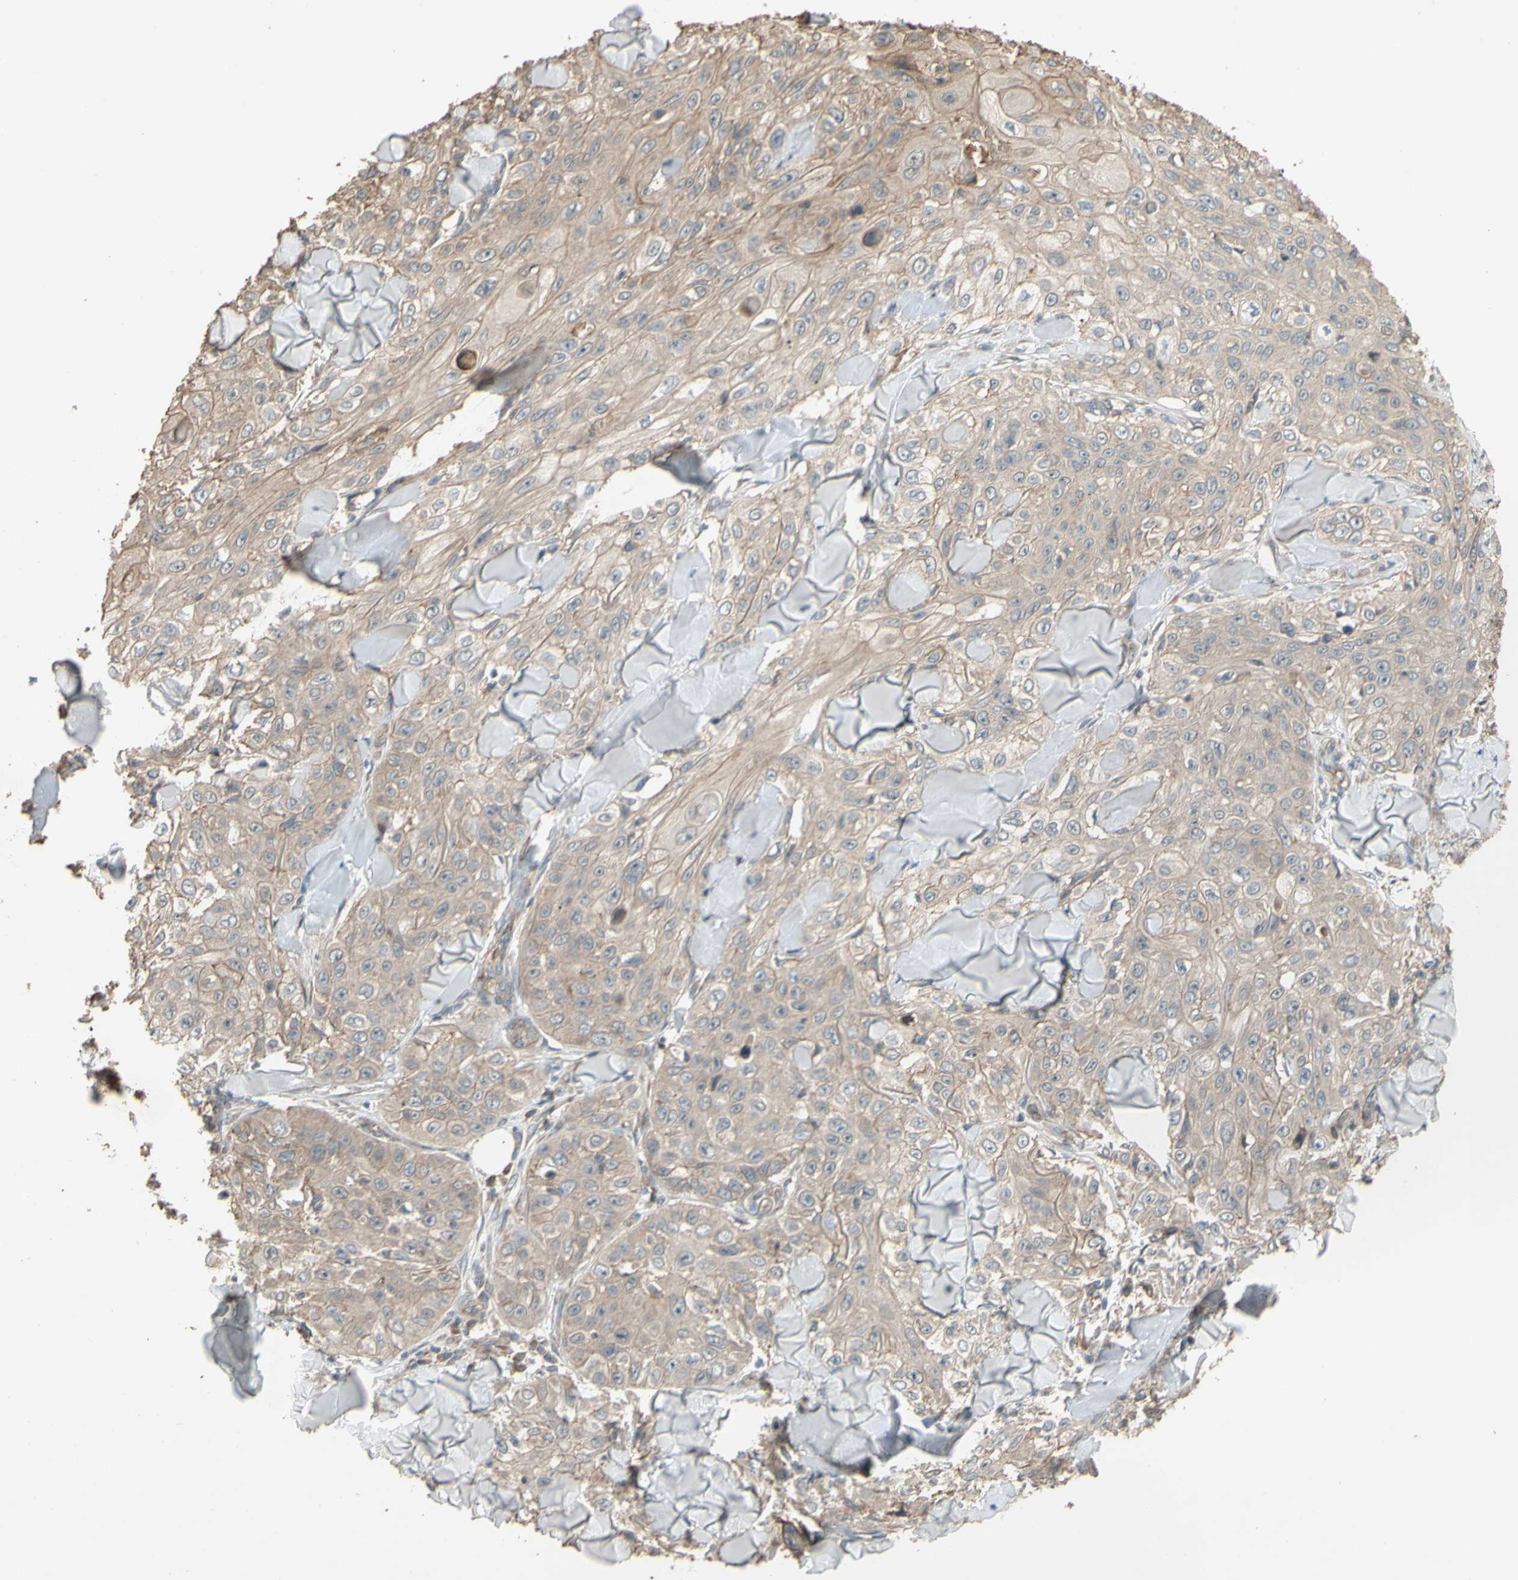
{"staining": {"intensity": "weak", "quantity": ">75%", "location": "cytoplasmic/membranous"}, "tissue": "skin cancer", "cell_type": "Tumor cells", "image_type": "cancer", "snomed": [{"axis": "morphology", "description": "Squamous cell carcinoma, NOS"}, {"axis": "topography", "description": "Skin"}], "caption": "High-magnification brightfield microscopy of skin squamous cell carcinoma stained with DAB (3,3'-diaminobenzidine) (brown) and counterstained with hematoxylin (blue). tumor cells exhibit weak cytoplasmic/membranous staining is present in approximately>75% of cells. The staining was performed using DAB (3,3'-diaminobenzidine), with brown indicating positive protein expression. Nuclei are stained blue with hematoxylin.", "gene": "SHROOM4", "patient": {"sex": "male", "age": 86}}